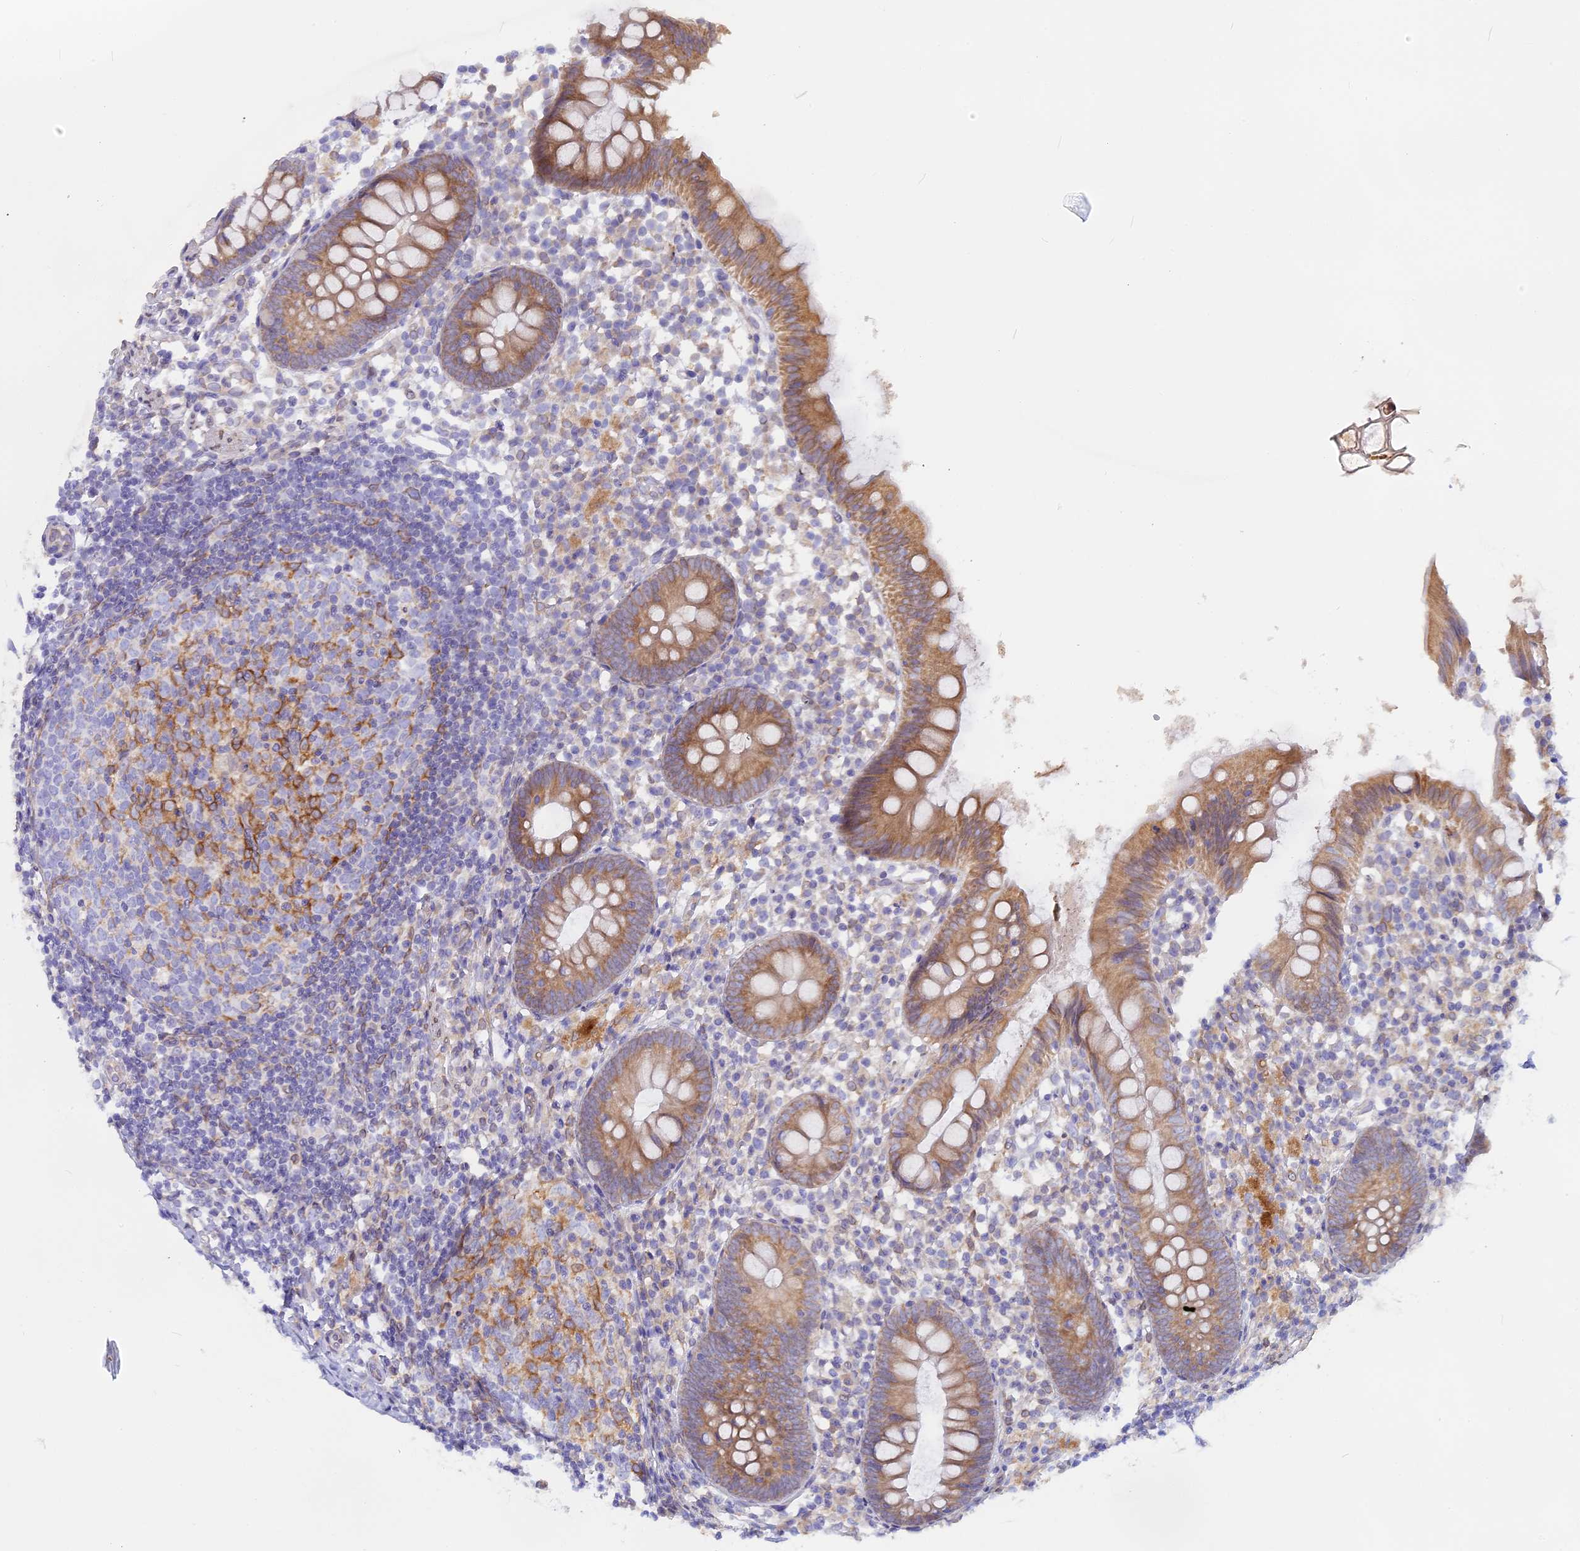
{"staining": {"intensity": "moderate", "quantity": ">75%", "location": "cytoplasmic/membranous"}, "tissue": "appendix", "cell_type": "Glandular cells", "image_type": "normal", "snomed": [{"axis": "morphology", "description": "Normal tissue, NOS"}, {"axis": "topography", "description": "Appendix"}], "caption": "Glandular cells exhibit medium levels of moderate cytoplasmic/membranous staining in approximately >75% of cells in unremarkable human appendix. (IHC, brightfield microscopy, high magnification).", "gene": "TLCD1", "patient": {"sex": "female", "age": 20}}